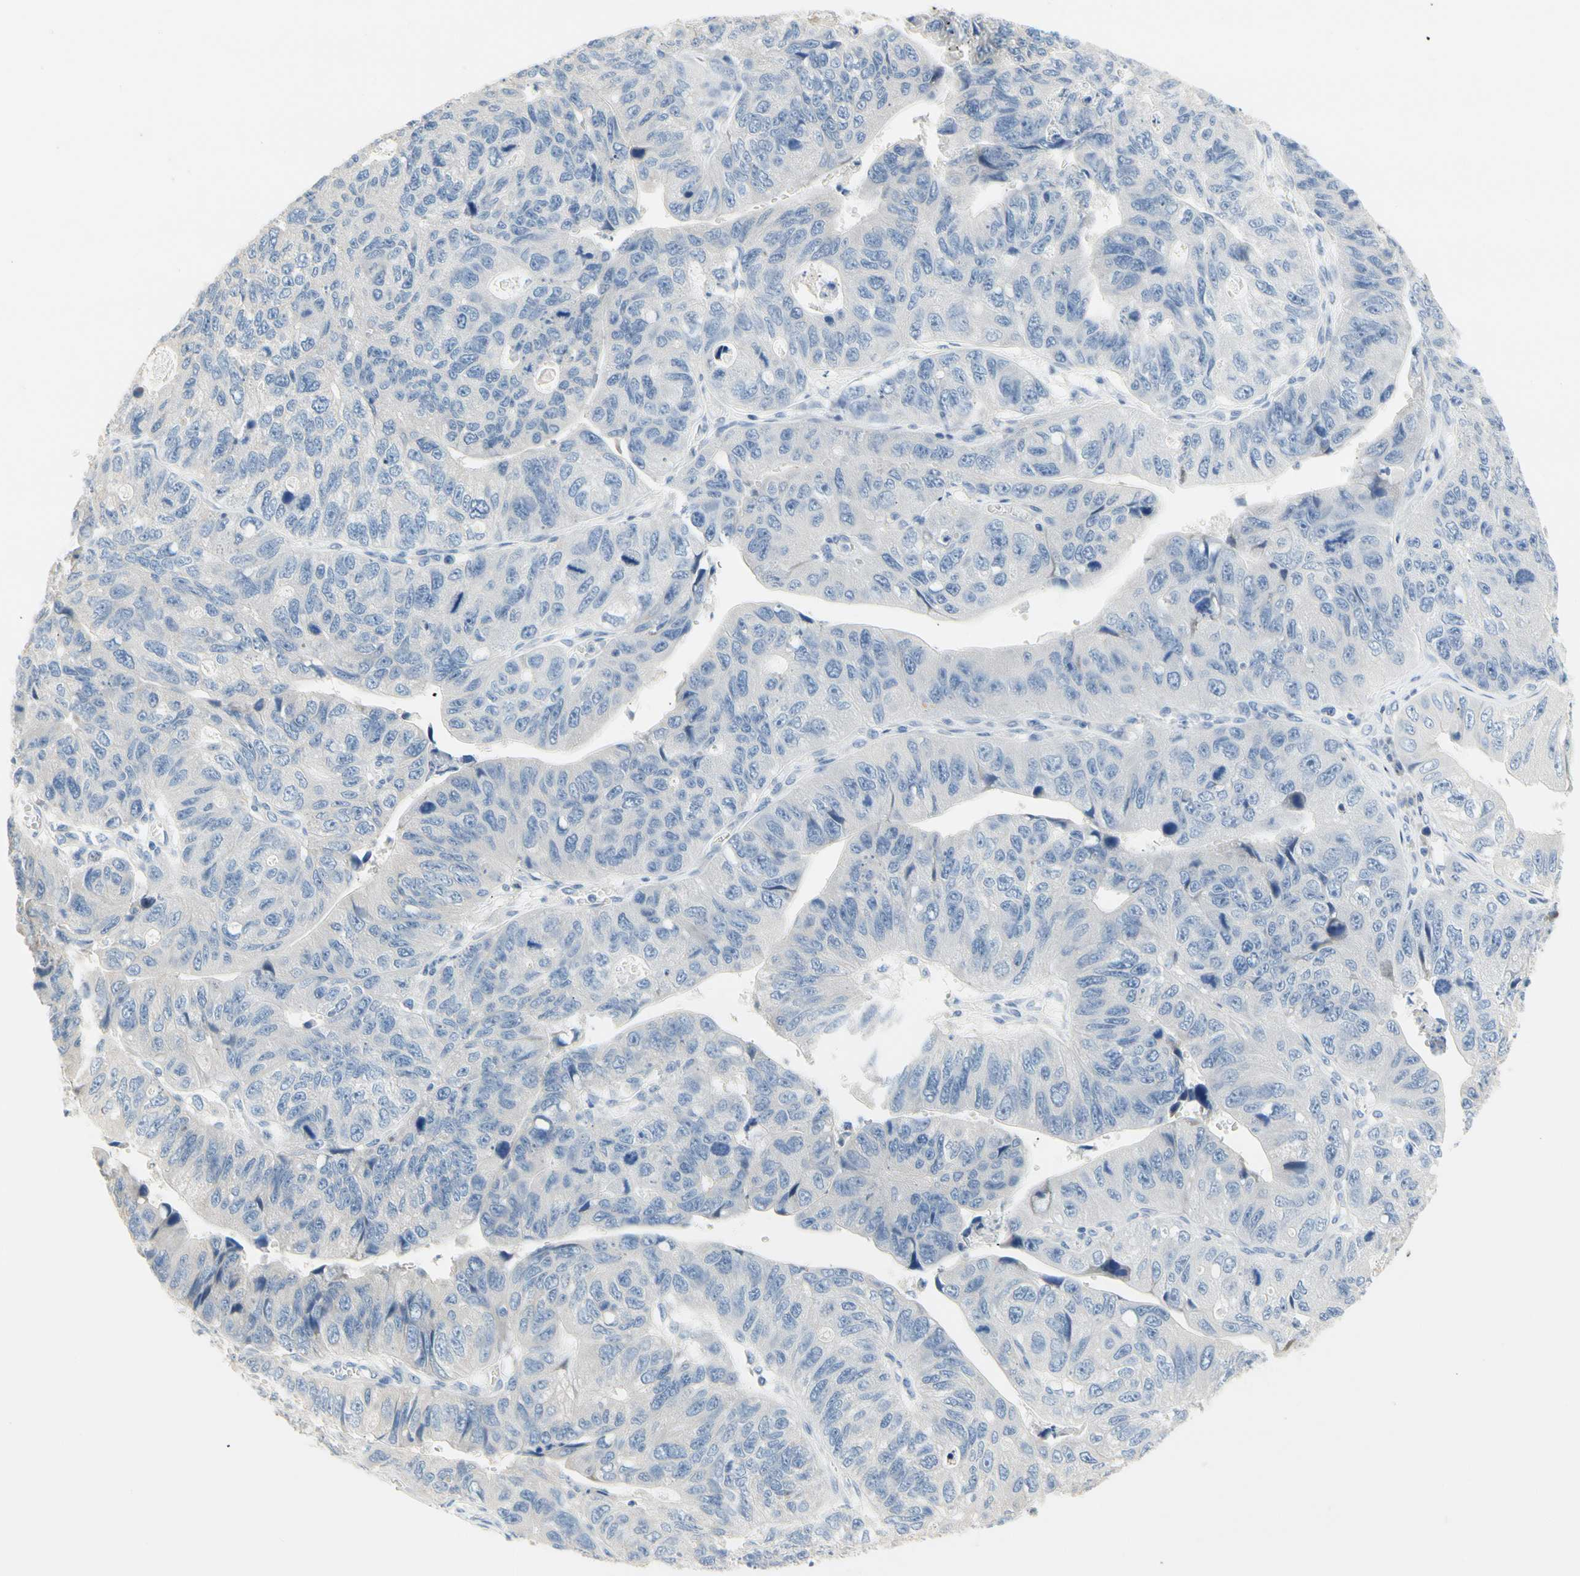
{"staining": {"intensity": "negative", "quantity": "none", "location": "none"}, "tissue": "stomach cancer", "cell_type": "Tumor cells", "image_type": "cancer", "snomed": [{"axis": "morphology", "description": "Adenocarcinoma, NOS"}, {"axis": "topography", "description": "Stomach"}], "caption": "Human stomach cancer stained for a protein using immunohistochemistry displays no expression in tumor cells.", "gene": "CCM2L", "patient": {"sex": "male", "age": 59}}